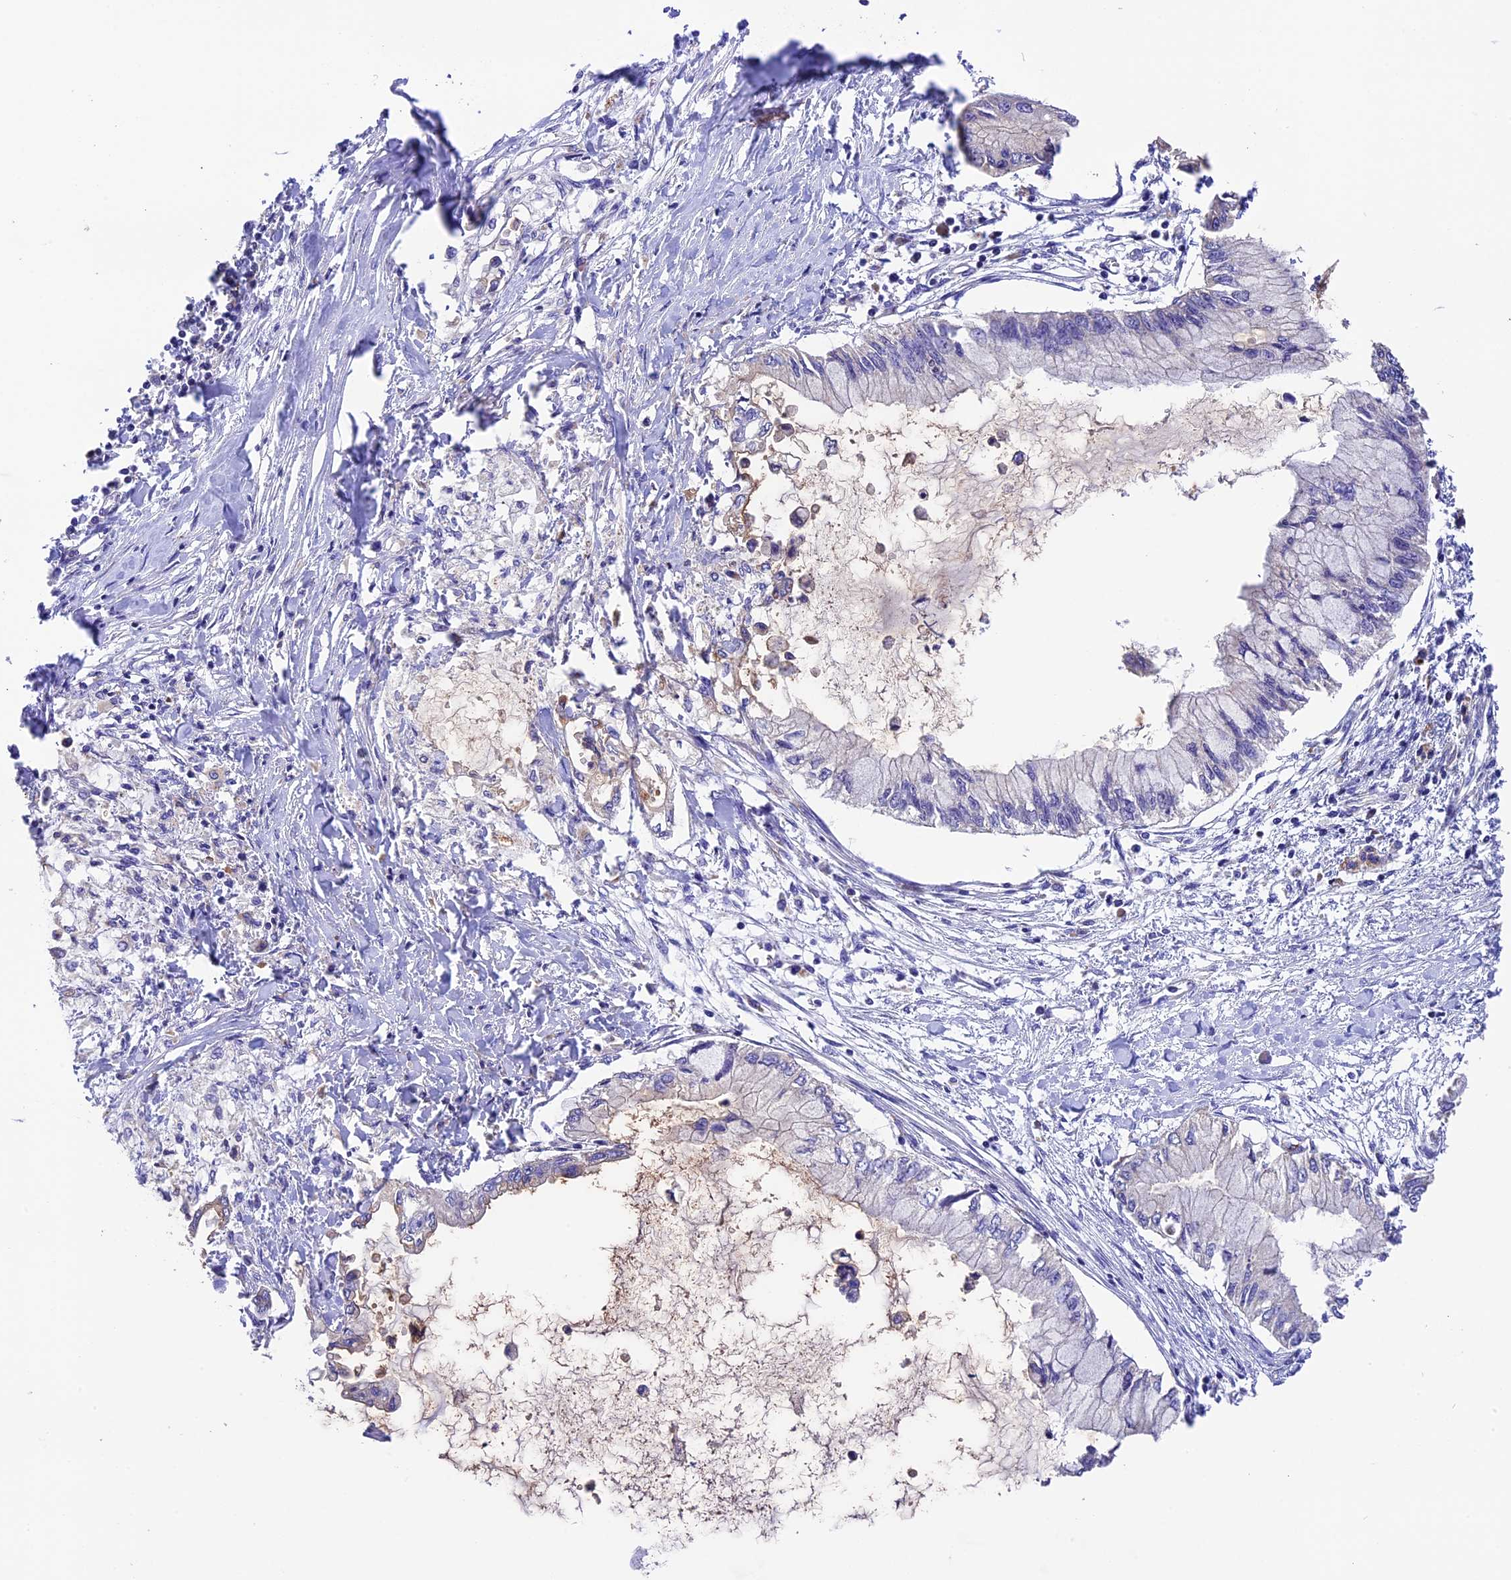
{"staining": {"intensity": "negative", "quantity": "none", "location": "none"}, "tissue": "pancreatic cancer", "cell_type": "Tumor cells", "image_type": "cancer", "snomed": [{"axis": "morphology", "description": "Adenocarcinoma, NOS"}, {"axis": "topography", "description": "Pancreas"}], "caption": "Pancreatic adenocarcinoma was stained to show a protein in brown. There is no significant positivity in tumor cells.", "gene": "METTL22", "patient": {"sex": "male", "age": 48}}